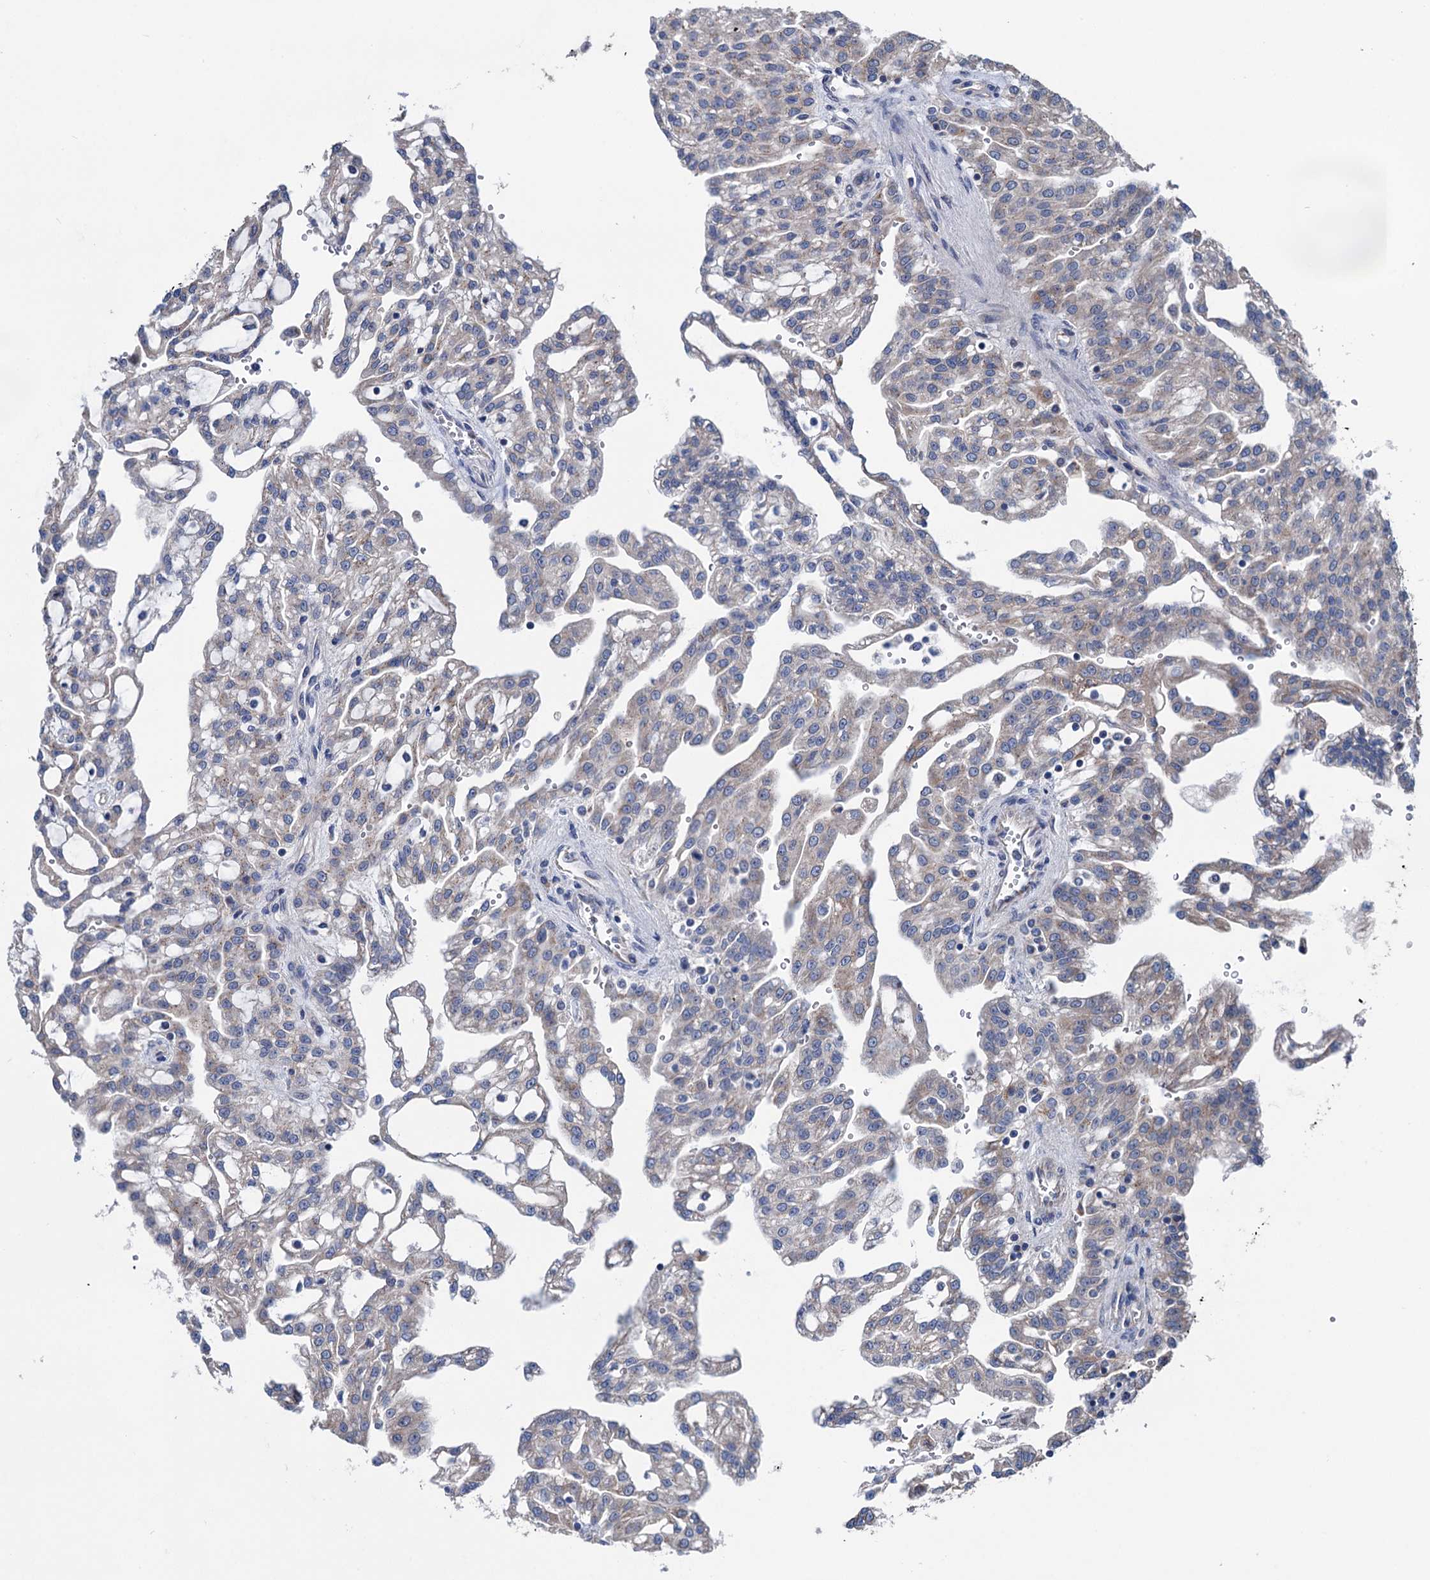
{"staining": {"intensity": "weak", "quantity": "<25%", "location": "cytoplasmic/membranous"}, "tissue": "renal cancer", "cell_type": "Tumor cells", "image_type": "cancer", "snomed": [{"axis": "morphology", "description": "Adenocarcinoma, NOS"}, {"axis": "topography", "description": "Kidney"}], "caption": "Renal adenocarcinoma was stained to show a protein in brown. There is no significant positivity in tumor cells.", "gene": "EYA4", "patient": {"sex": "male", "age": 63}}